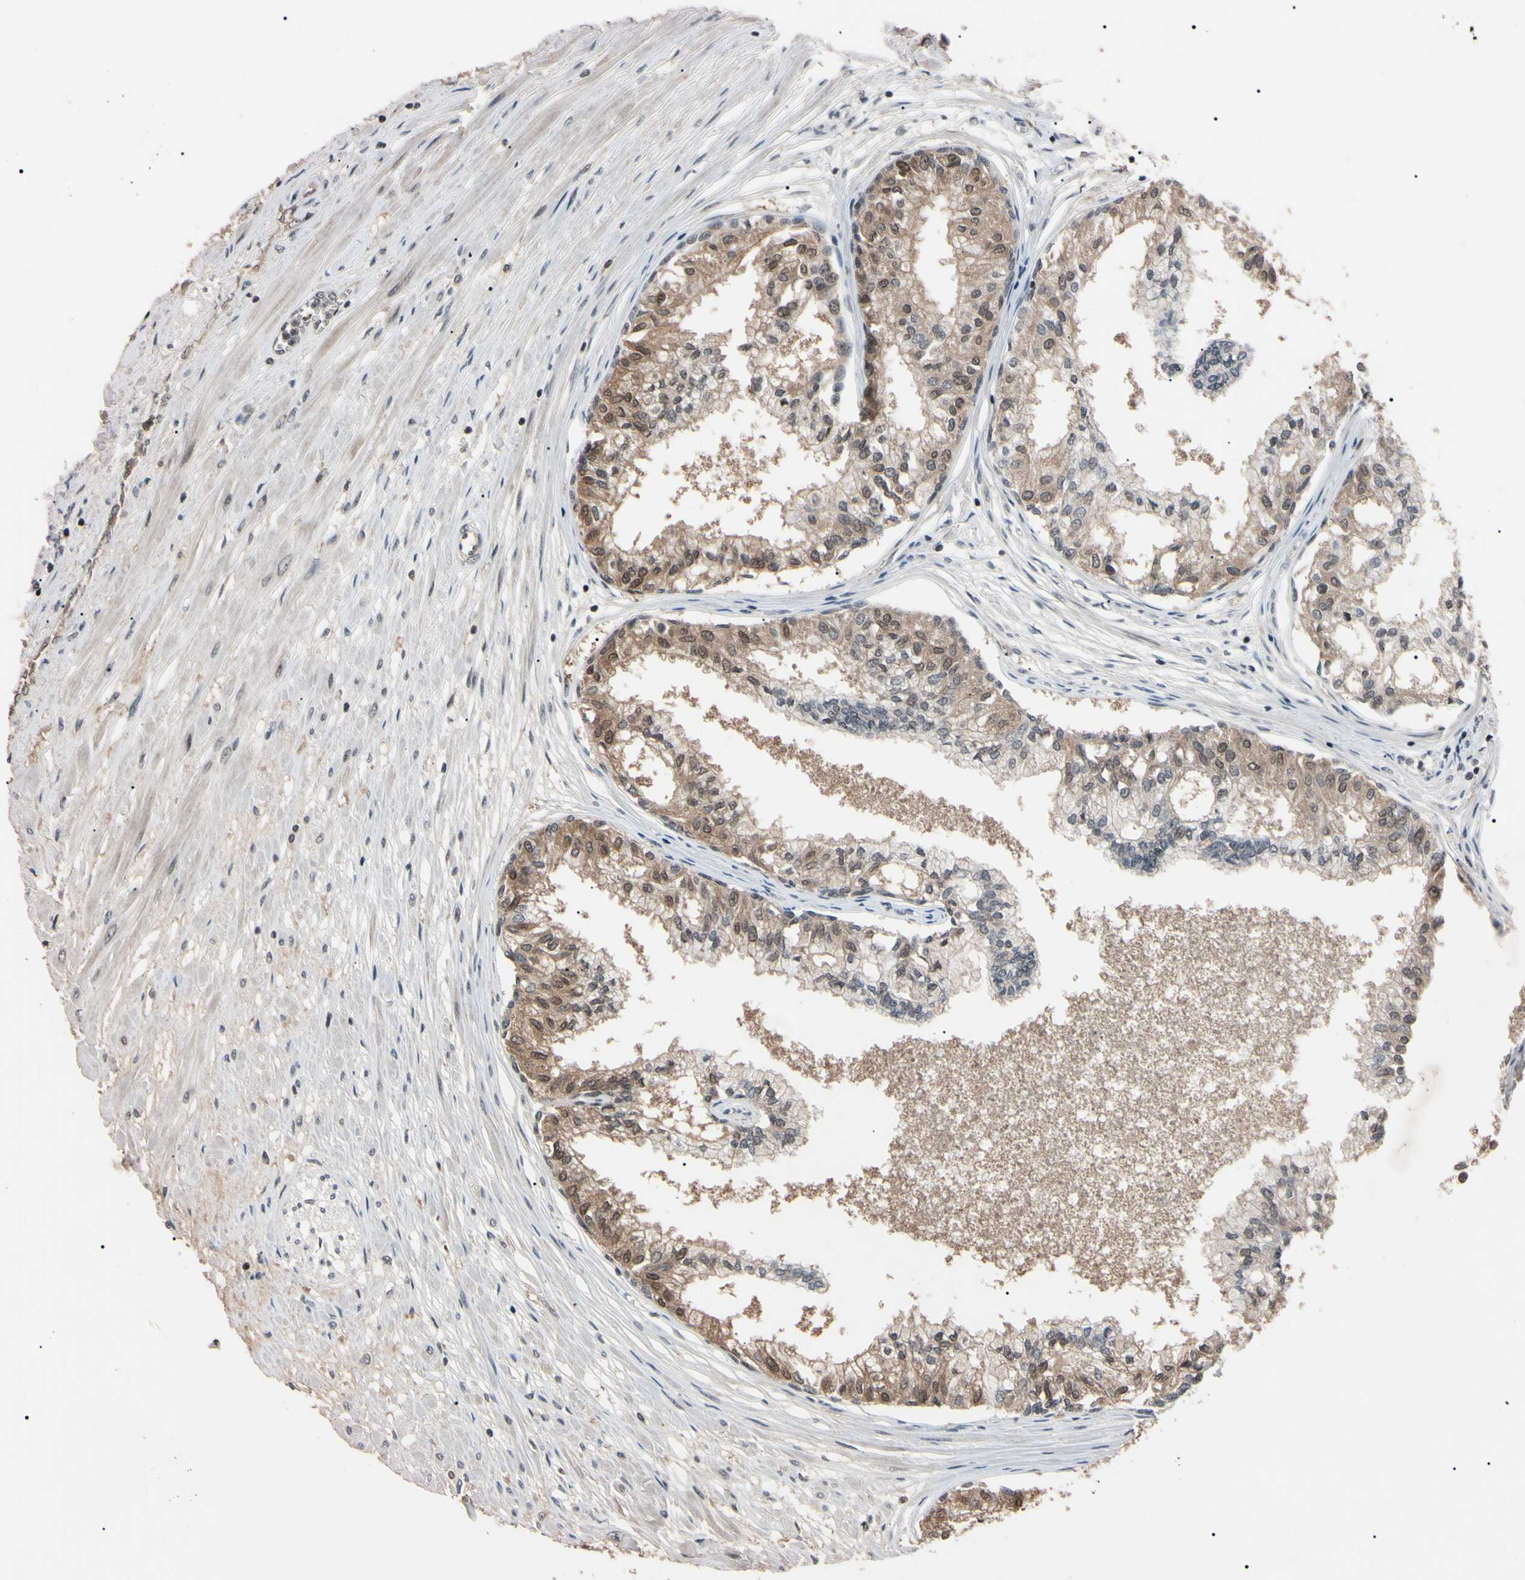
{"staining": {"intensity": "moderate", "quantity": "<25%", "location": "nuclear"}, "tissue": "prostate", "cell_type": "Glandular cells", "image_type": "normal", "snomed": [{"axis": "morphology", "description": "Normal tissue, NOS"}, {"axis": "topography", "description": "Prostate"}, {"axis": "topography", "description": "Seminal veicle"}], "caption": "Protein staining reveals moderate nuclear staining in approximately <25% of glandular cells in normal prostate. (DAB = brown stain, brightfield microscopy at high magnification).", "gene": "YY1", "patient": {"sex": "male", "age": 60}}